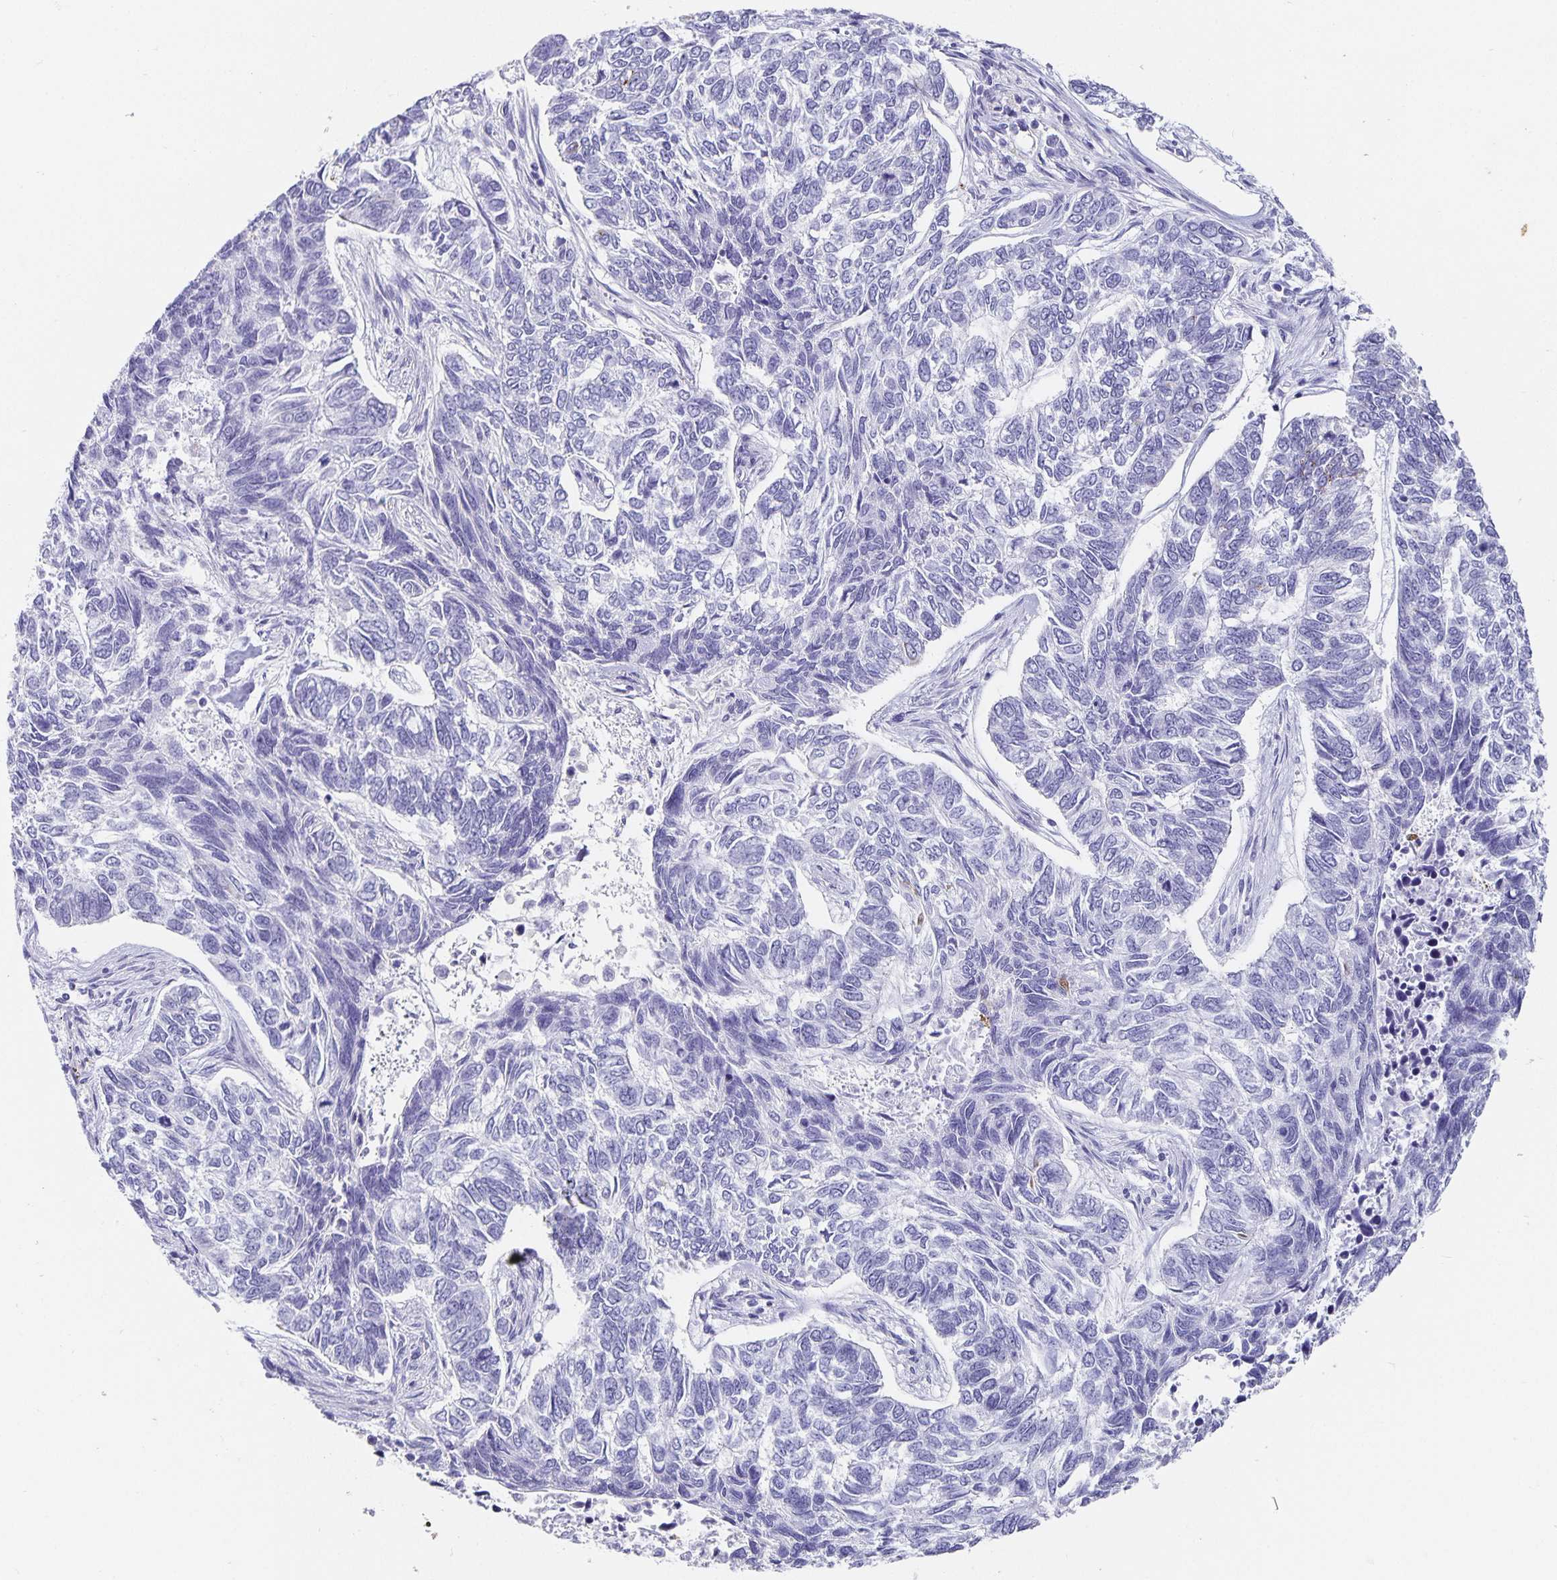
{"staining": {"intensity": "negative", "quantity": "none", "location": "none"}, "tissue": "skin cancer", "cell_type": "Tumor cells", "image_type": "cancer", "snomed": [{"axis": "morphology", "description": "Basal cell carcinoma"}, {"axis": "topography", "description": "Skin"}], "caption": "Immunohistochemistry of human skin cancer (basal cell carcinoma) shows no expression in tumor cells.", "gene": "CHGA", "patient": {"sex": "female", "age": 65}}